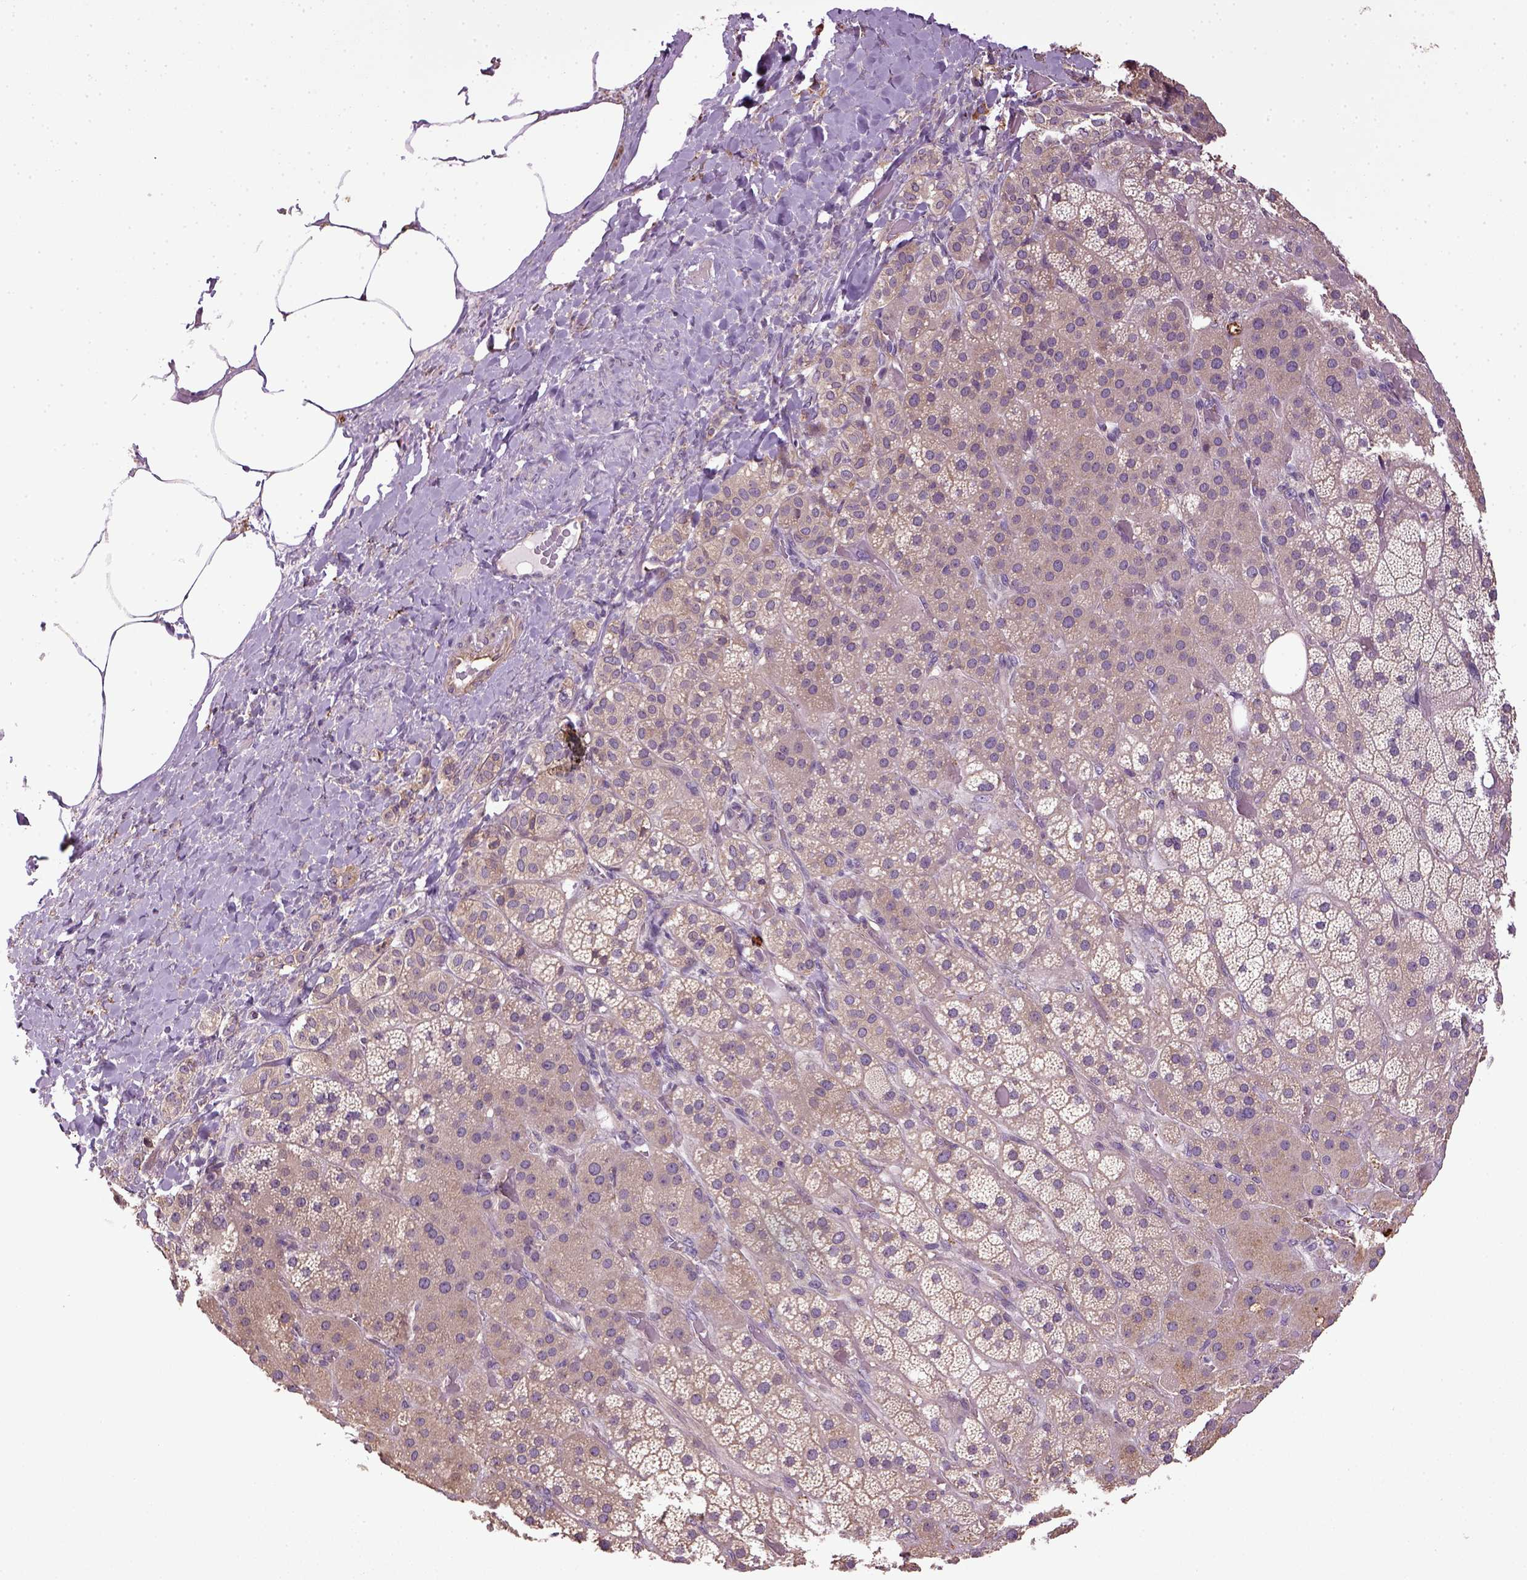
{"staining": {"intensity": "weak", "quantity": "25%-75%", "location": "cytoplasmic/membranous"}, "tissue": "adrenal gland", "cell_type": "Glandular cells", "image_type": "normal", "snomed": [{"axis": "morphology", "description": "Normal tissue, NOS"}, {"axis": "topography", "description": "Adrenal gland"}], "caption": "Benign adrenal gland displays weak cytoplasmic/membranous expression in about 25%-75% of glandular cells, visualized by immunohistochemistry. Using DAB (3,3'-diaminobenzidine) (brown) and hematoxylin (blue) stains, captured at high magnification using brightfield microscopy.", "gene": "TPRG1", "patient": {"sex": "male", "age": 57}}